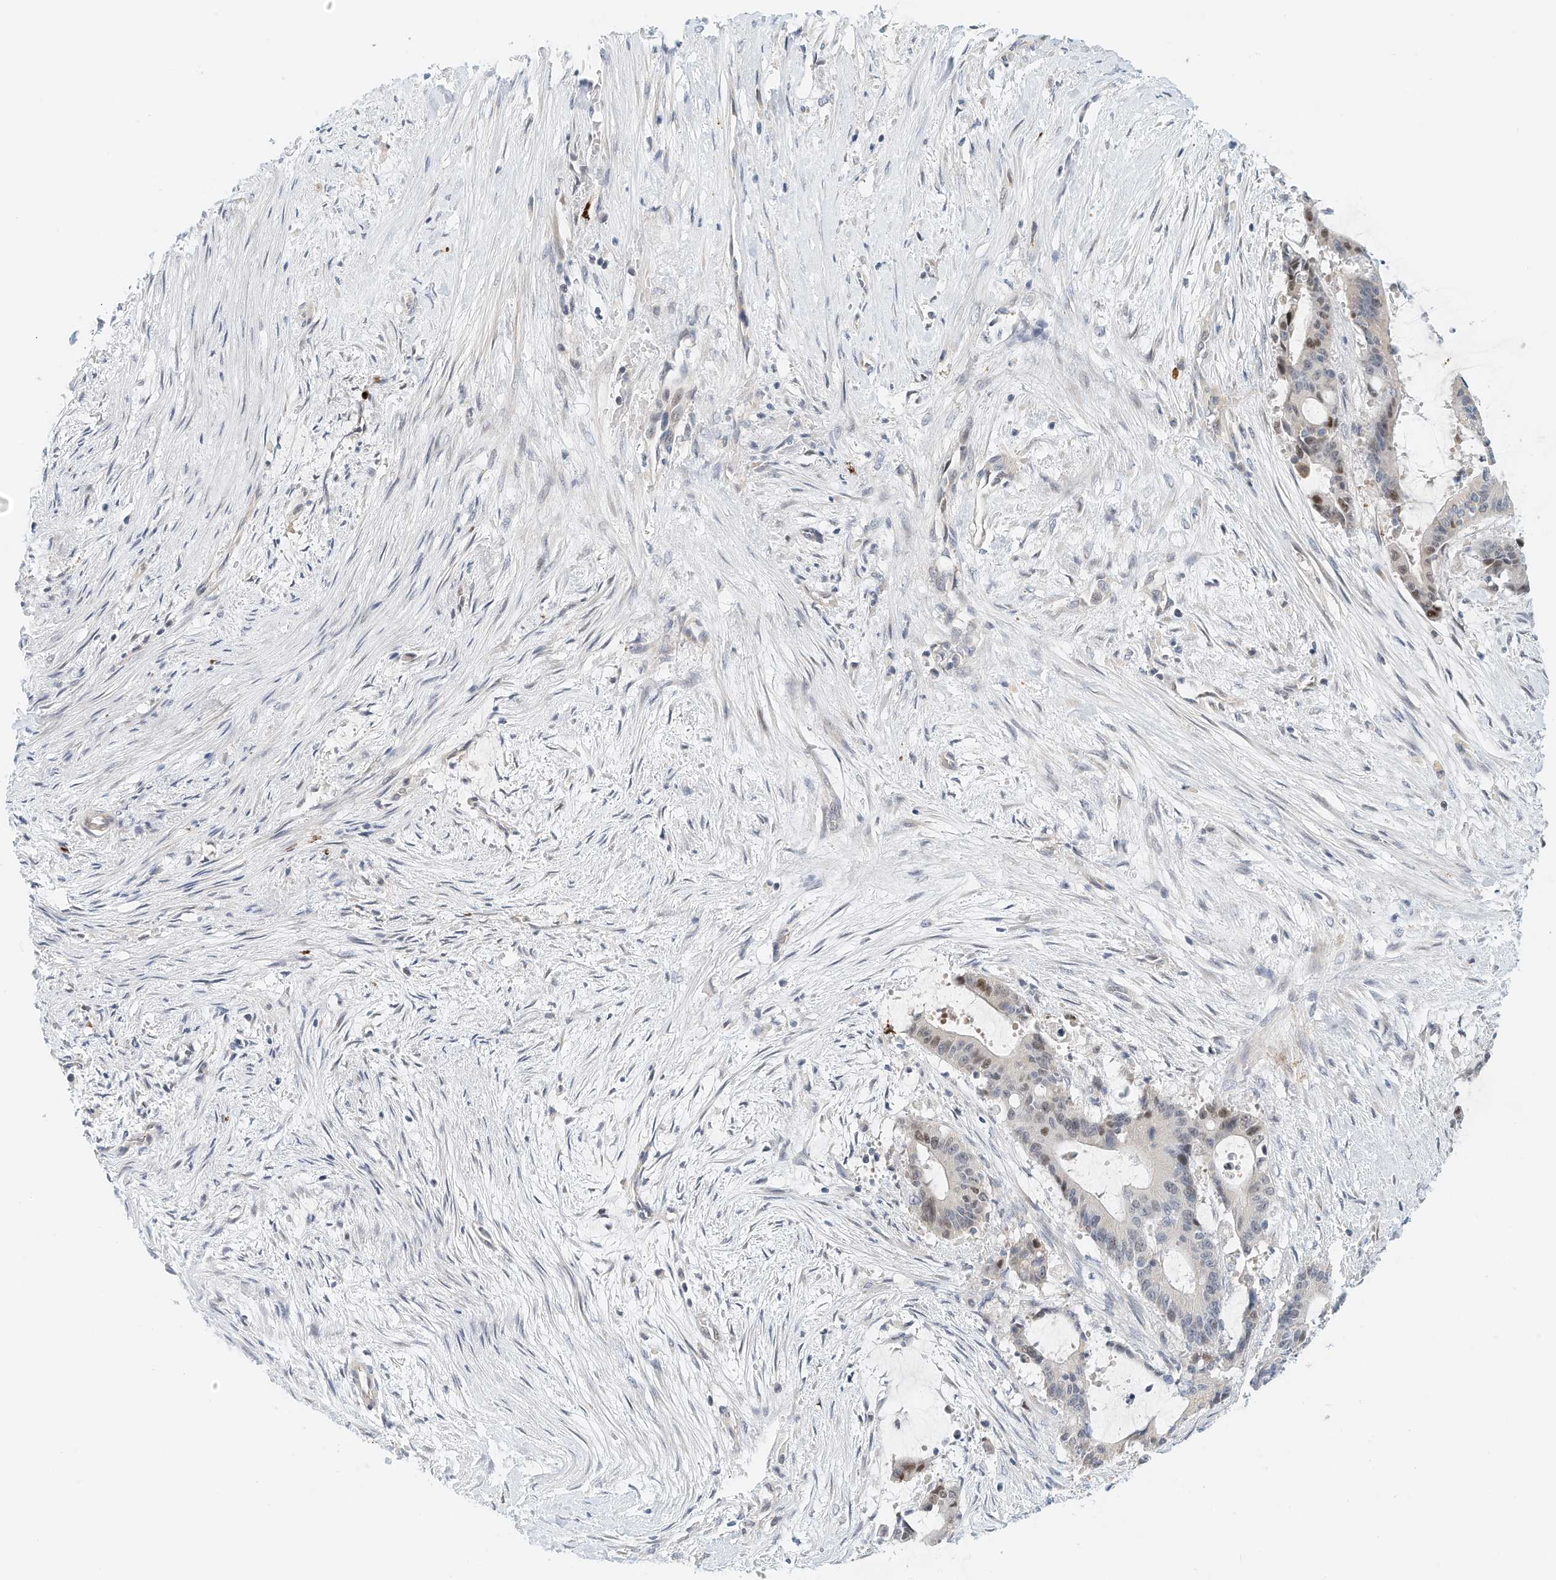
{"staining": {"intensity": "moderate", "quantity": "<25%", "location": "nuclear"}, "tissue": "liver cancer", "cell_type": "Tumor cells", "image_type": "cancer", "snomed": [{"axis": "morphology", "description": "Normal tissue, NOS"}, {"axis": "morphology", "description": "Cholangiocarcinoma"}, {"axis": "topography", "description": "Liver"}, {"axis": "topography", "description": "Peripheral nerve tissue"}], "caption": "Tumor cells demonstrate low levels of moderate nuclear positivity in approximately <25% of cells in human liver cholangiocarcinoma. (Stains: DAB (3,3'-diaminobenzidine) in brown, nuclei in blue, Microscopy: brightfield microscopy at high magnification).", "gene": "ARHGAP28", "patient": {"sex": "female", "age": 73}}